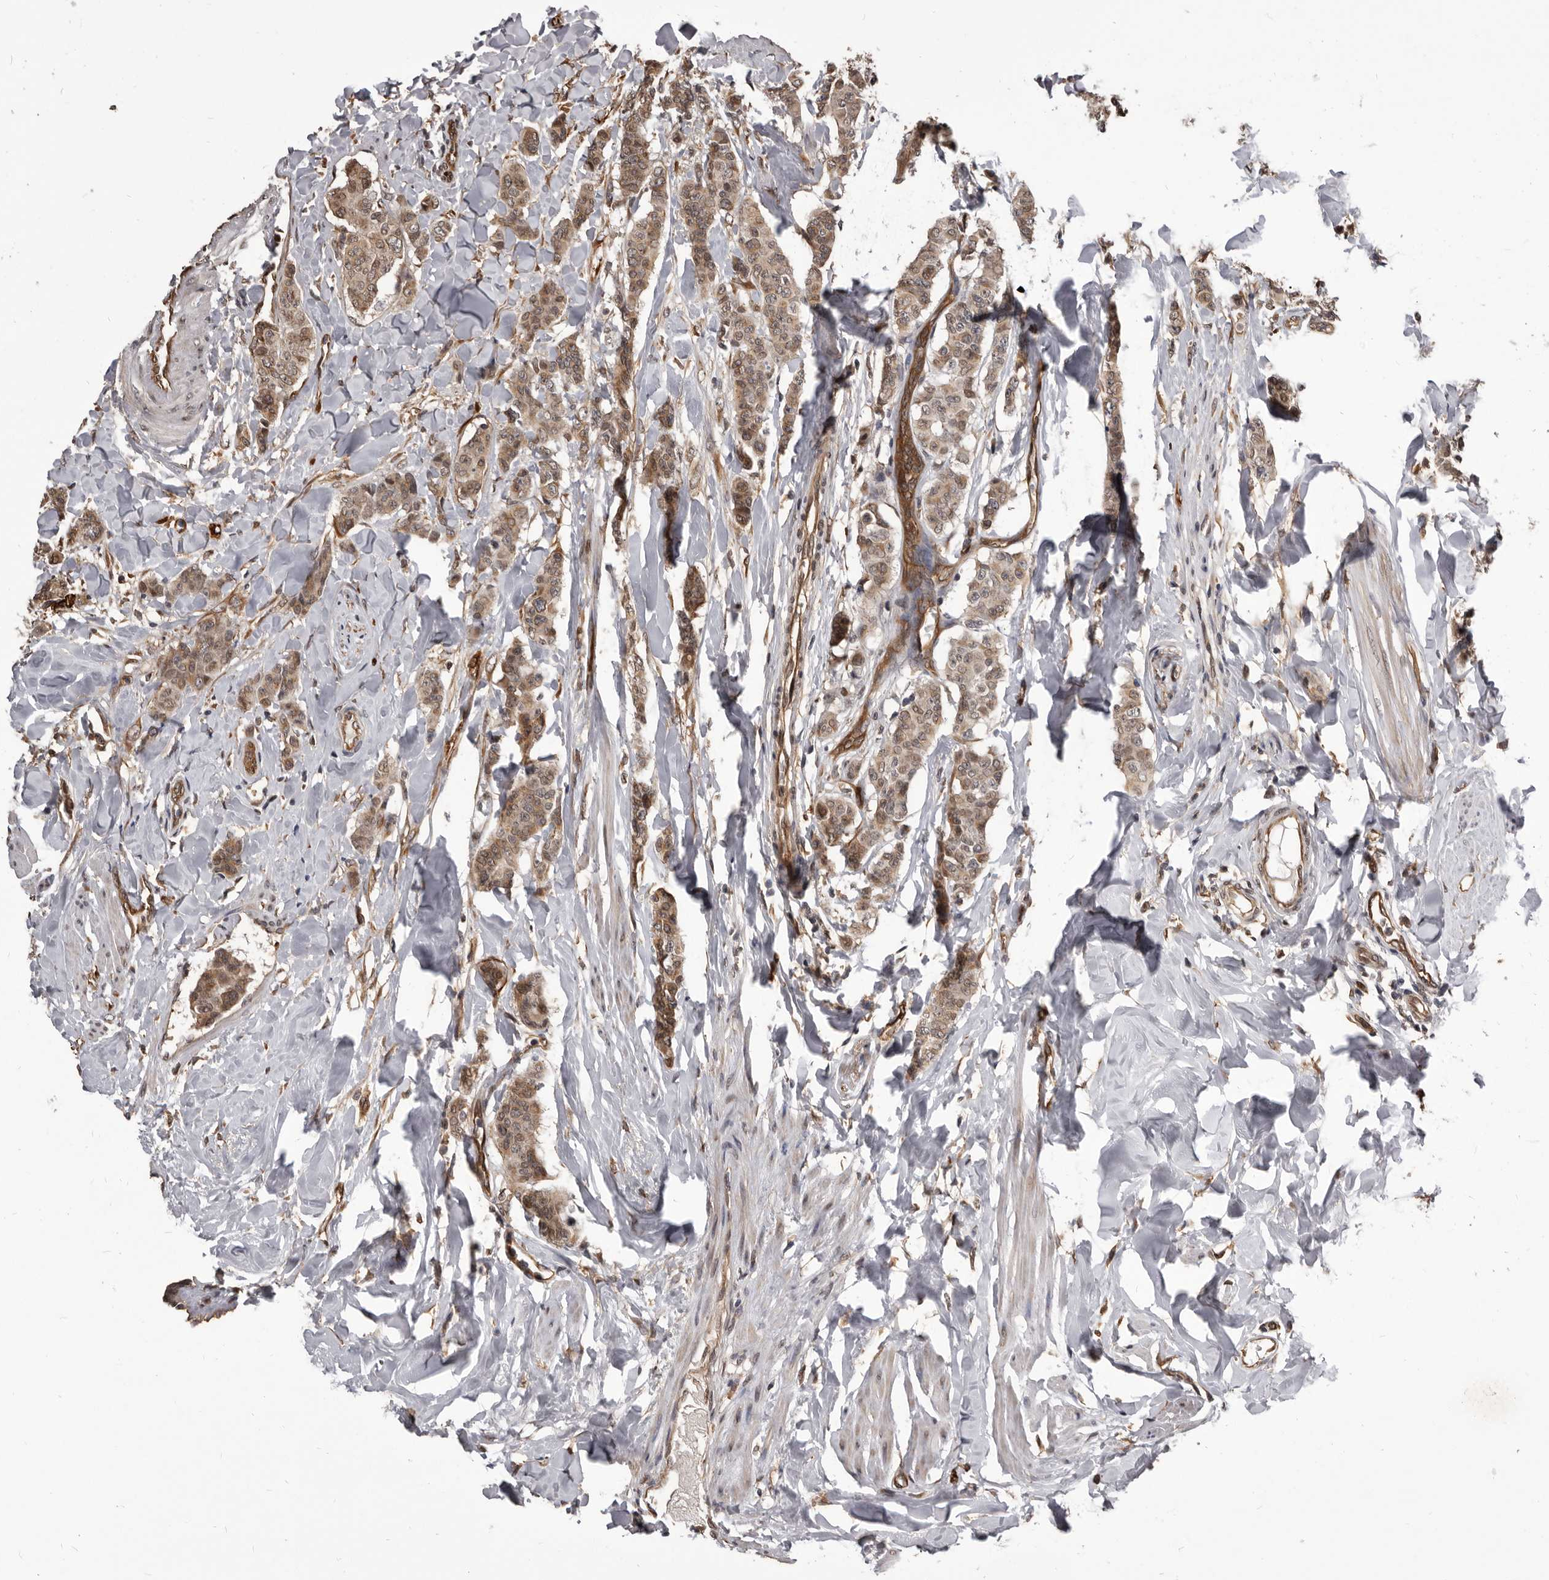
{"staining": {"intensity": "weak", "quantity": ">75%", "location": "cytoplasmic/membranous,nuclear"}, "tissue": "breast cancer", "cell_type": "Tumor cells", "image_type": "cancer", "snomed": [{"axis": "morphology", "description": "Duct carcinoma"}, {"axis": "topography", "description": "Breast"}], "caption": "Immunohistochemistry (IHC) of breast intraductal carcinoma reveals low levels of weak cytoplasmic/membranous and nuclear positivity in about >75% of tumor cells. (IHC, brightfield microscopy, high magnification).", "gene": "ADAMTS20", "patient": {"sex": "female", "age": 40}}